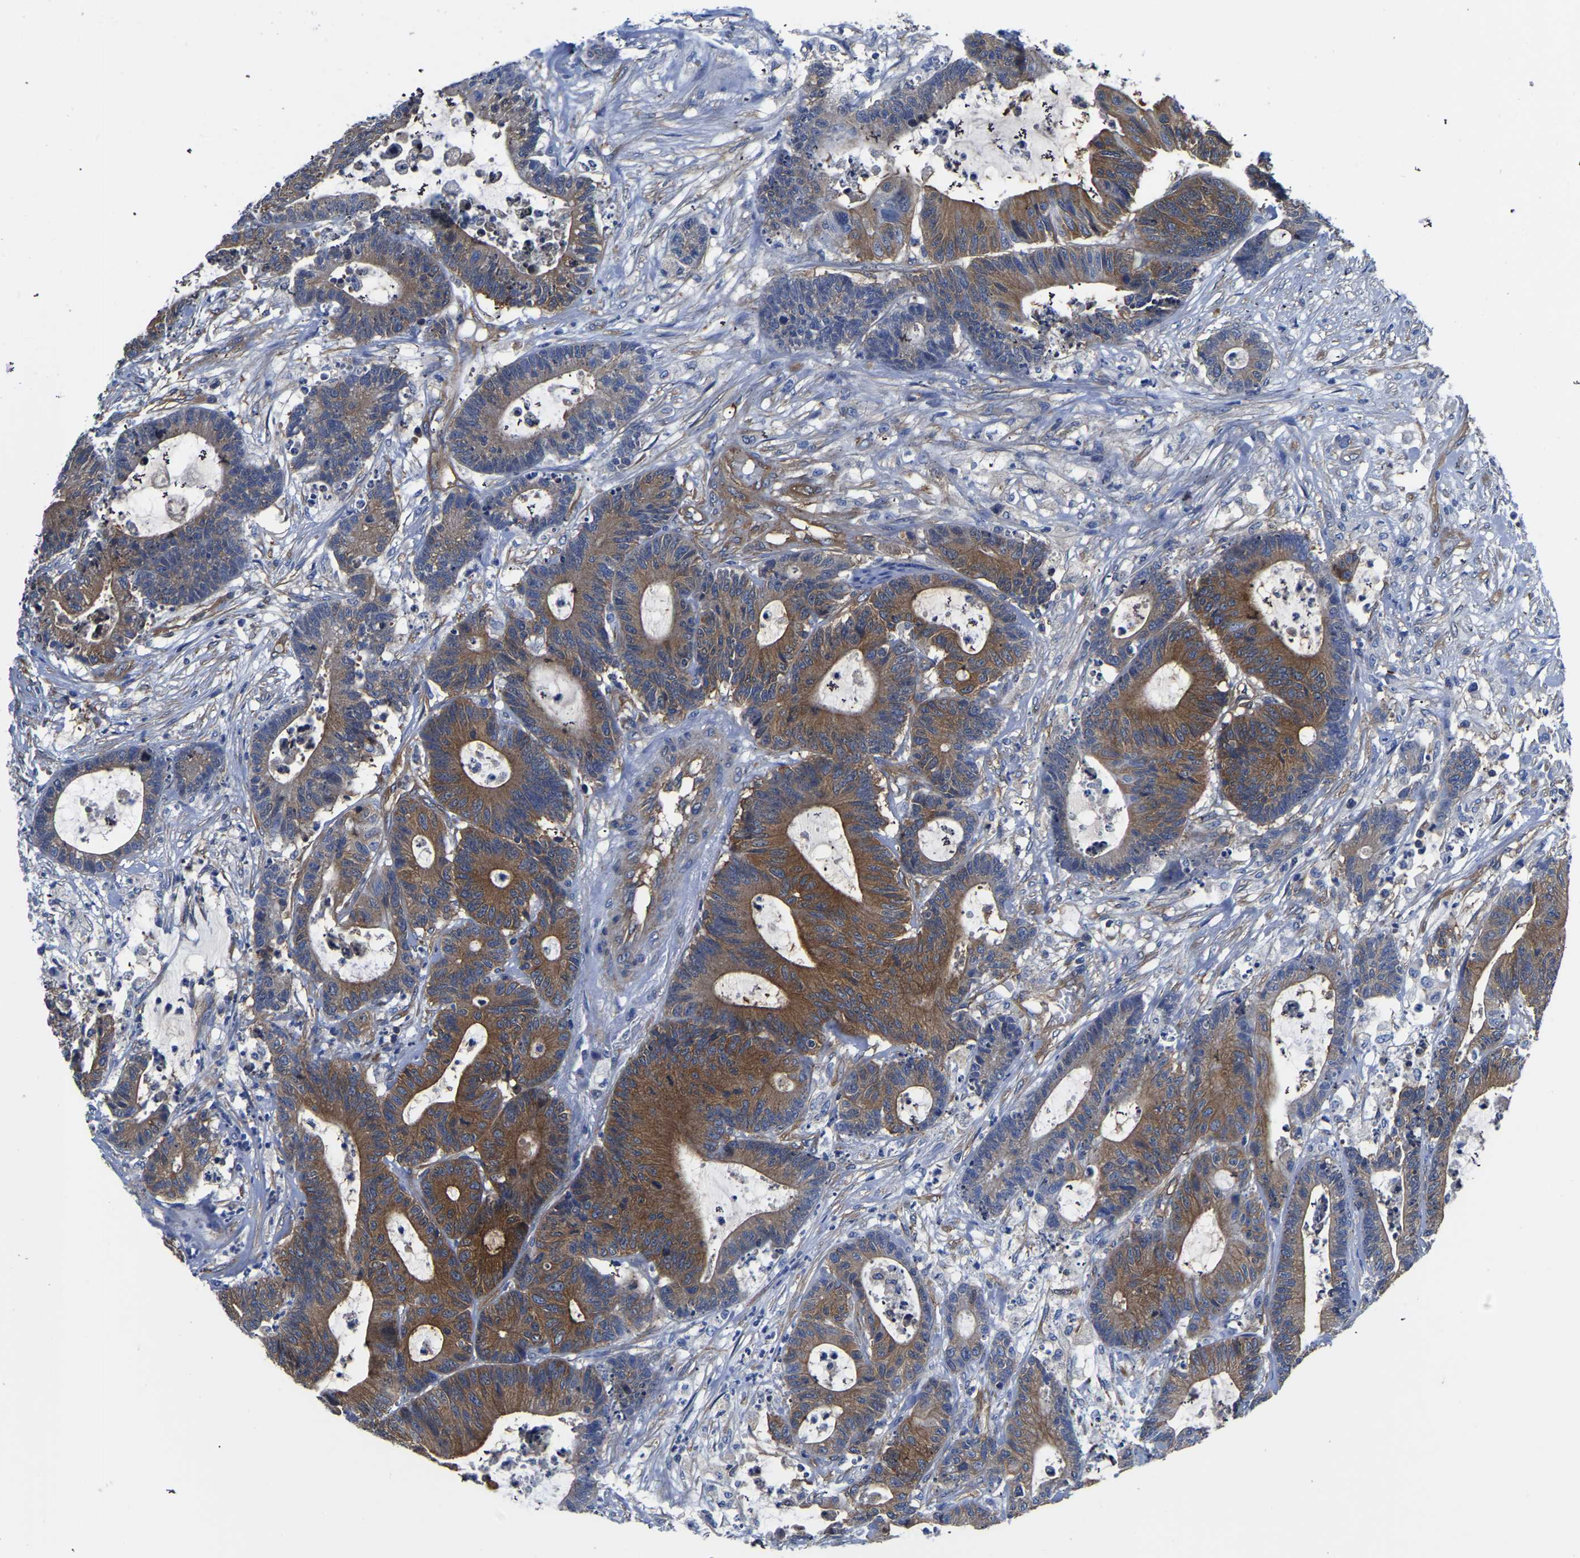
{"staining": {"intensity": "moderate", "quantity": ">75%", "location": "cytoplasmic/membranous"}, "tissue": "colorectal cancer", "cell_type": "Tumor cells", "image_type": "cancer", "snomed": [{"axis": "morphology", "description": "Adenocarcinoma, NOS"}, {"axis": "topography", "description": "Colon"}], "caption": "Brown immunohistochemical staining in human colorectal adenocarcinoma displays moderate cytoplasmic/membranous staining in approximately >75% of tumor cells.", "gene": "TFG", "patient": {"sex": "female", "age": 84}}